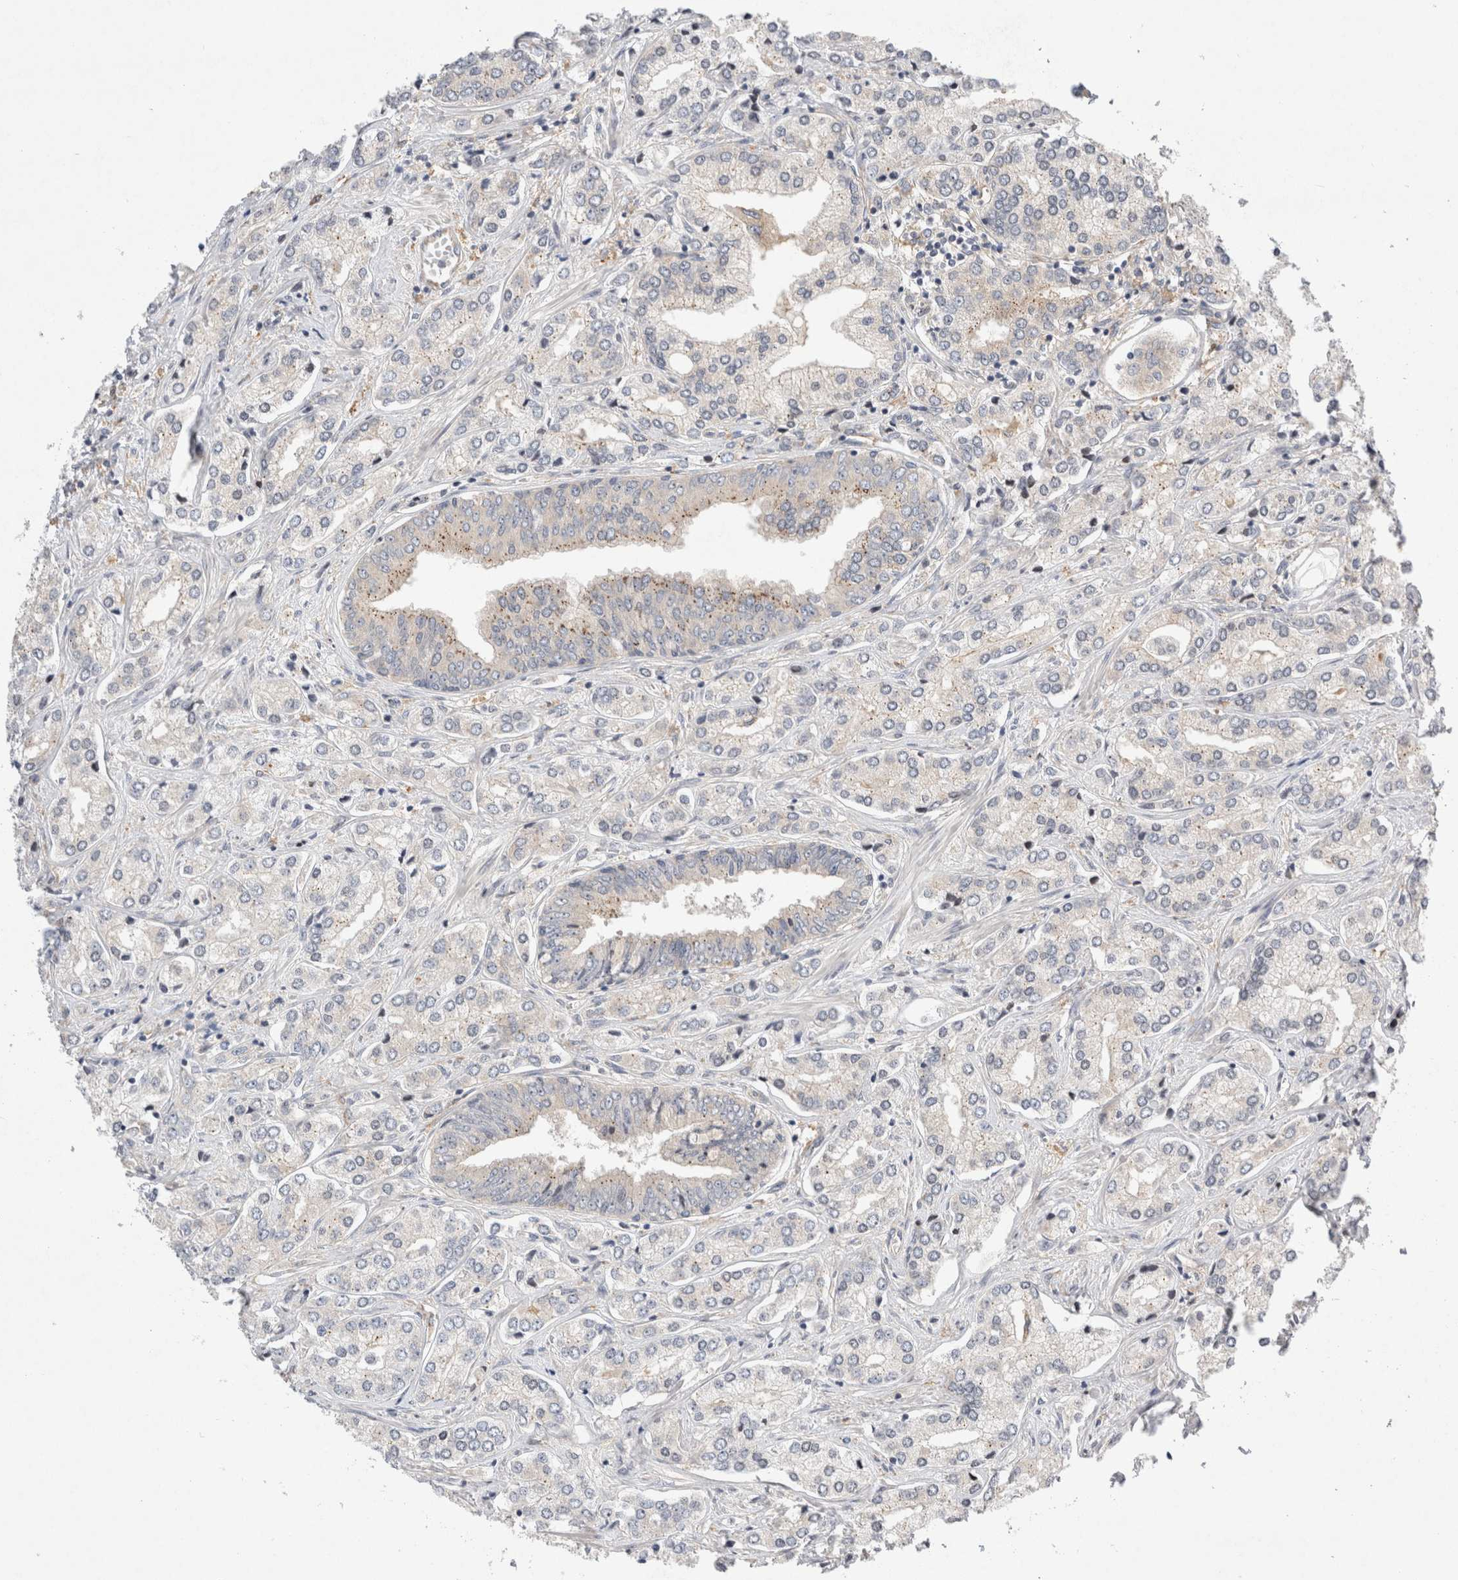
{"staining": {"intensity": "moderate", "quantity": "<25%", "location": "cytoplasmic/membranous"}, "tissue": "prostate cancer", "cell_type": "Tumor cells", "image_type": "cancer", "snomed": [{"axis": "morphology", "description": "Adenocarcinoma, High grade"}, {"axis": "topography", "description": "Prostate"}], "caption": "Immunohistochemistry (IHC) micrograph of neoplastic tissue: prostate high-grade adenocarcinoma stained using immunohistochemistry displays low levels of moderate protein expression localized specifically in the cytoplasmic/membranous of tumor cells, appearing as a cytoplasmic/membranous brown color.", "gene": "CDCA7L", "patient": {"sex": "male", "age": 66}}